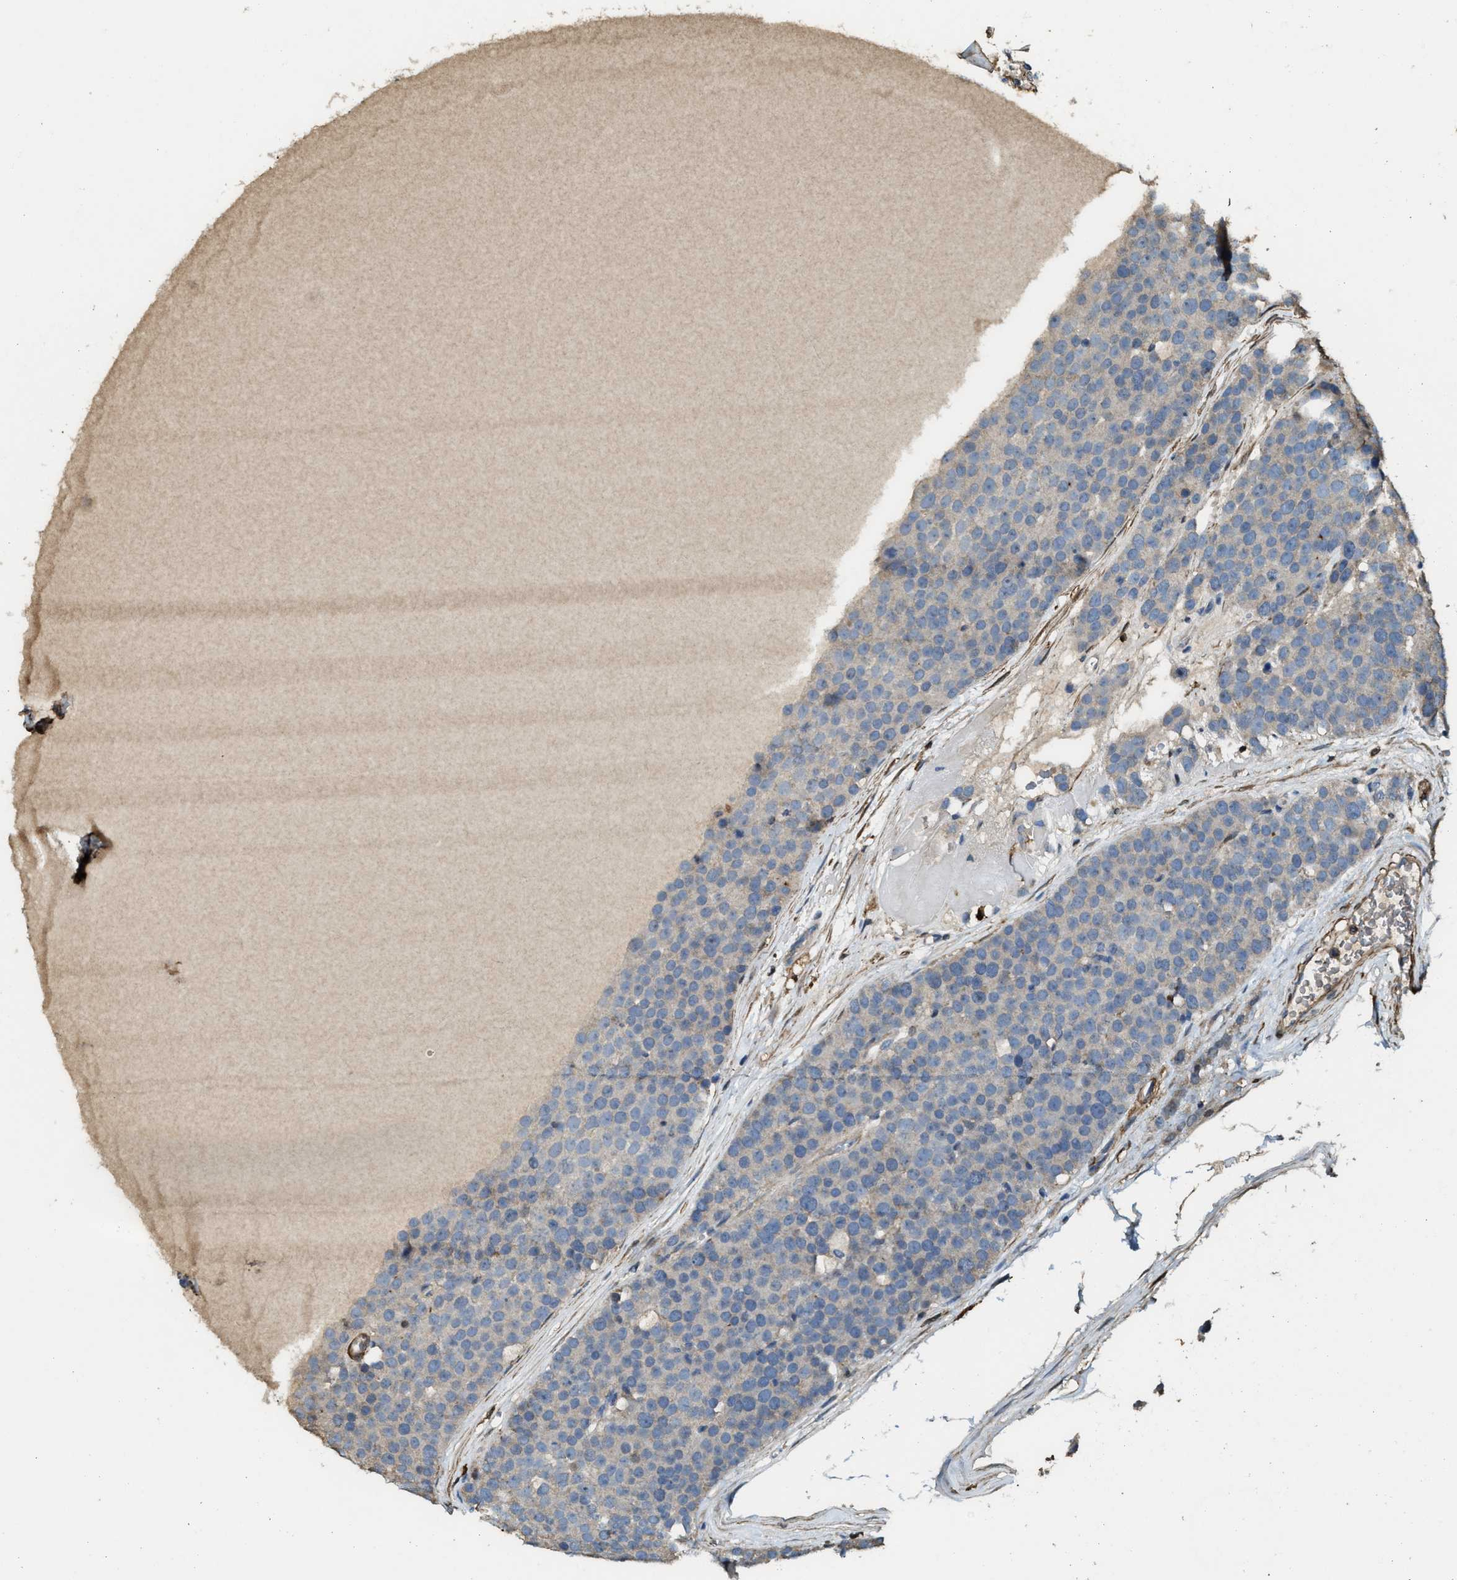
{"staining": {"intensity": "weak", "quantity": "<25%", "location": "cytoplasmic/membranous"}, "tissue": "testis cancer", "cell_type": "Tumor cells", "image_type": "cancer", "snomed": [{"axis": "morphology", "description": "Seminoma, NOS"}, {"axis": "topography", "description": "Testis"}], "caption": "There is no significant staining in tumor cells of seminoma (testis). (DAB (3,3'-diaminobenzidine) immunohistochemistry visualized using brightfield microscopy, high magnification).", "gene": "SERPINB5", "patient": {"sex": "male", "age": 71}}